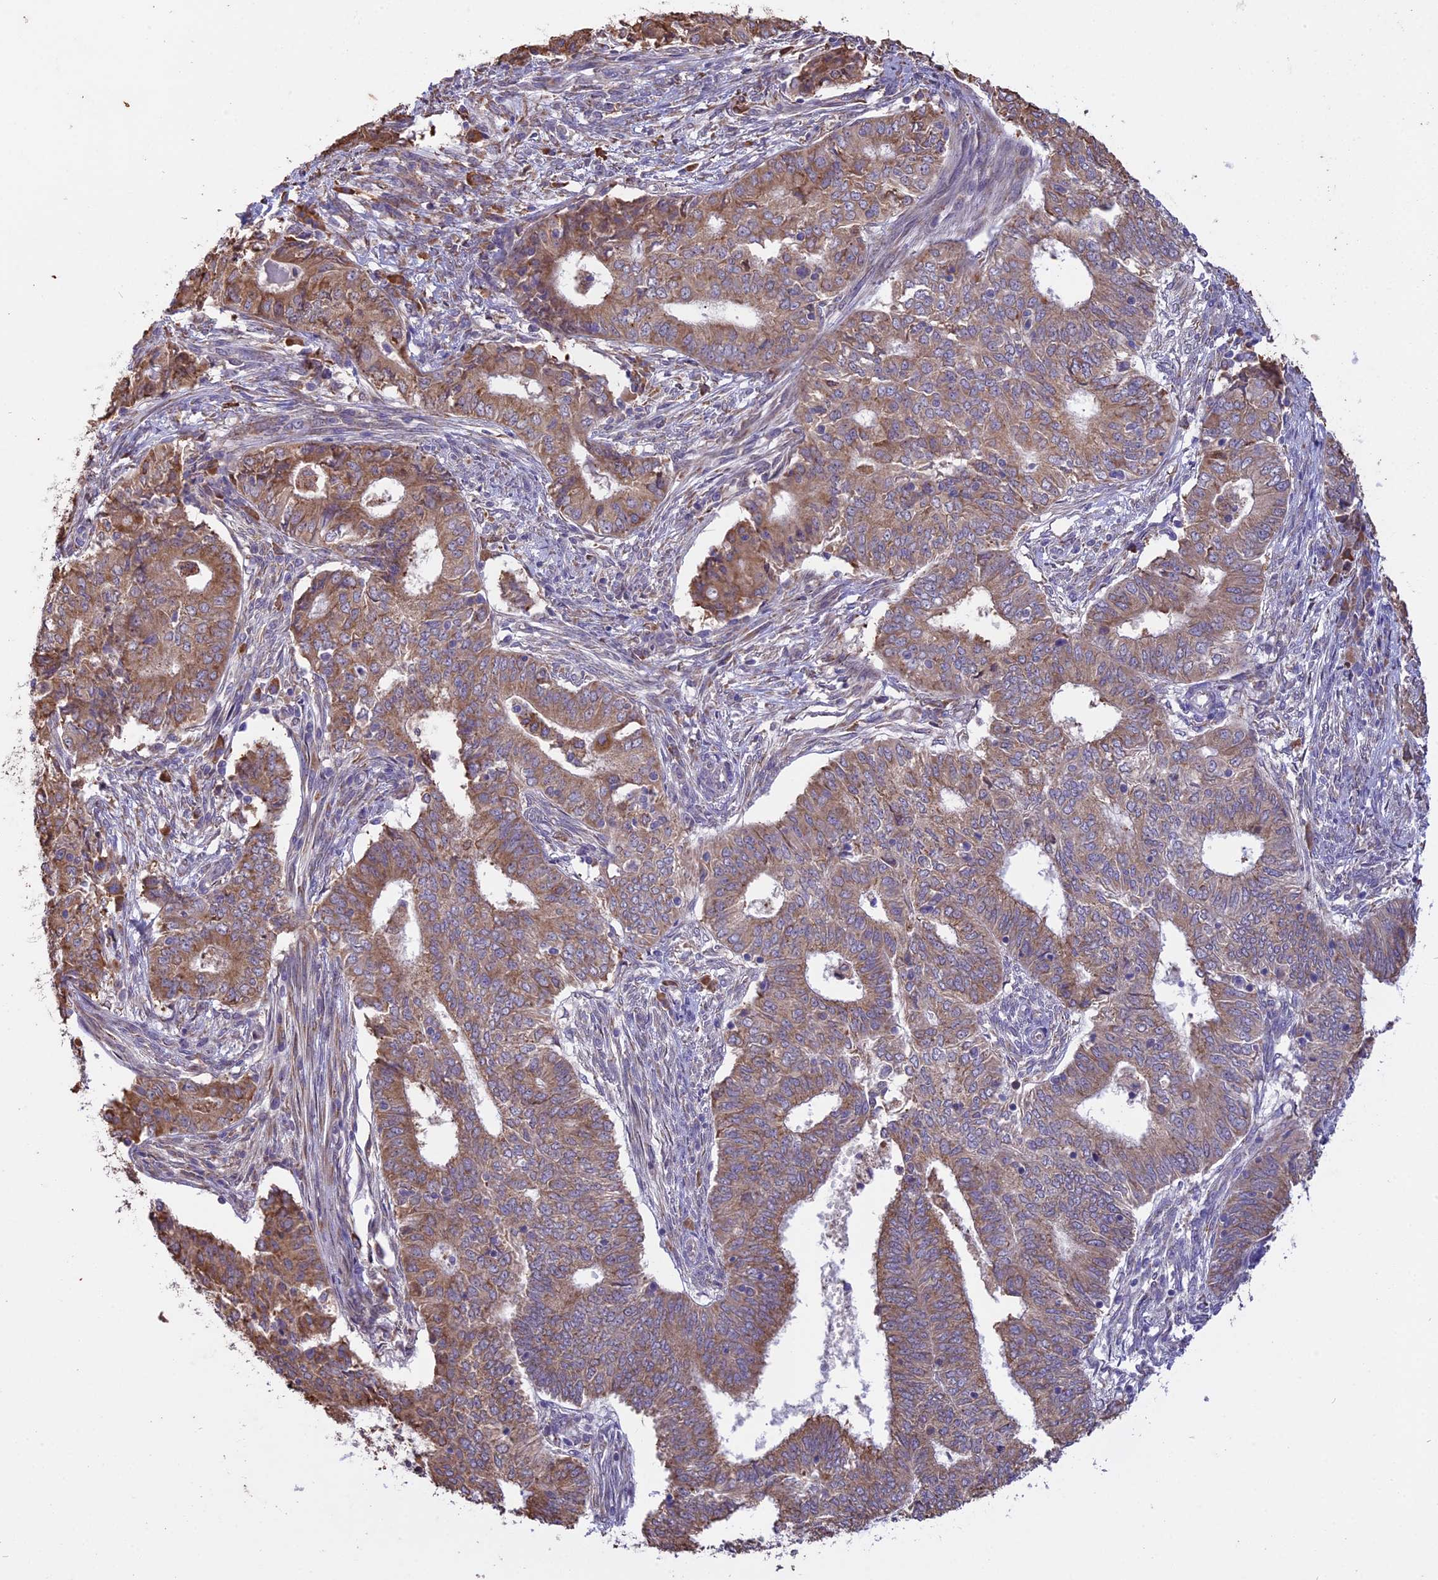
{"staining": {"intensity": "moderate", "quantity": ">75%", "location": "cytoplasmic/membranous"}, "tissue": "endometrial cancer", "cell_type": "Tumor cells", "image_type": "cancer", "snomed": [{"axis": "morphology", "description": "Adenocarcinoma, NOS"}, {"axis": "topography", "description": "Endometrium"}], "caption": "Protein analysis of endometrial adenocarcinoma tissue shows moderate cytoplasmic/membranous positivity in about >75% of tumor cells. (DAB (3,3'-diaminobenzidine) IHC with brightfield microscopy, high magnification).", "gene": "DMRTA2", "patient": {"sex": "female", "age": 62}}